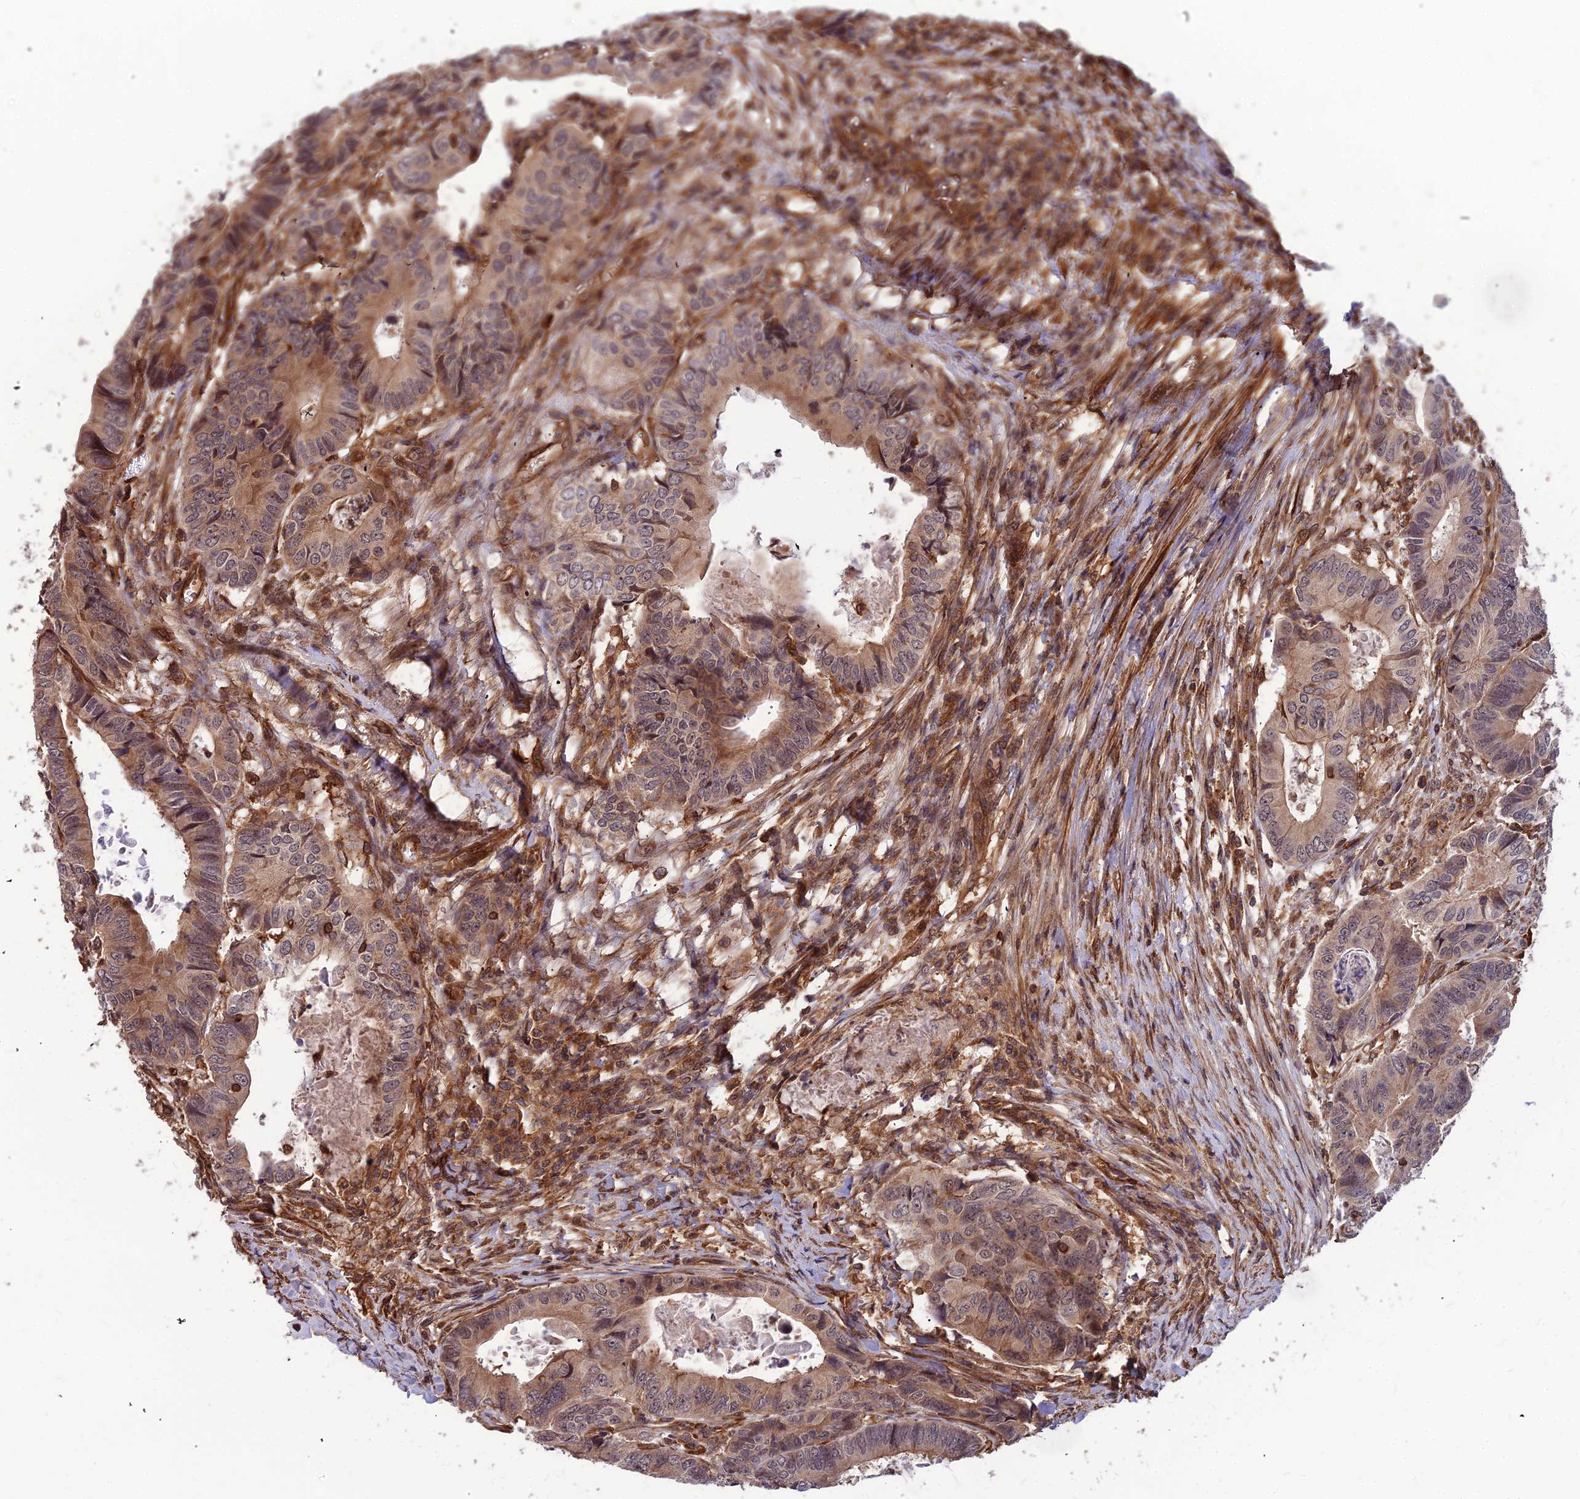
{"staining": {"intensity": "moderate", "quantity": ">75%", "location": "cytoplasmic/membranous"}, "tissue": "colorectal cancer", "cell_type": "Tumor cells", "image_type": "cancer", "snomed": [{"axis": "morphology", "description": "Adenocarcinoma, NOS"}, {"axis": "topography", "description": "Colon"}], "caption": "This image shows immunohistochemistry (IHC) staining of colorectal cancer (adenocarcinoma), with medium moderate cytoplasmic/membranous positivity in approximately >75% of tumor cells.", "gene": "ZNF467", "patient": {"sex": "male", "age": 85}}